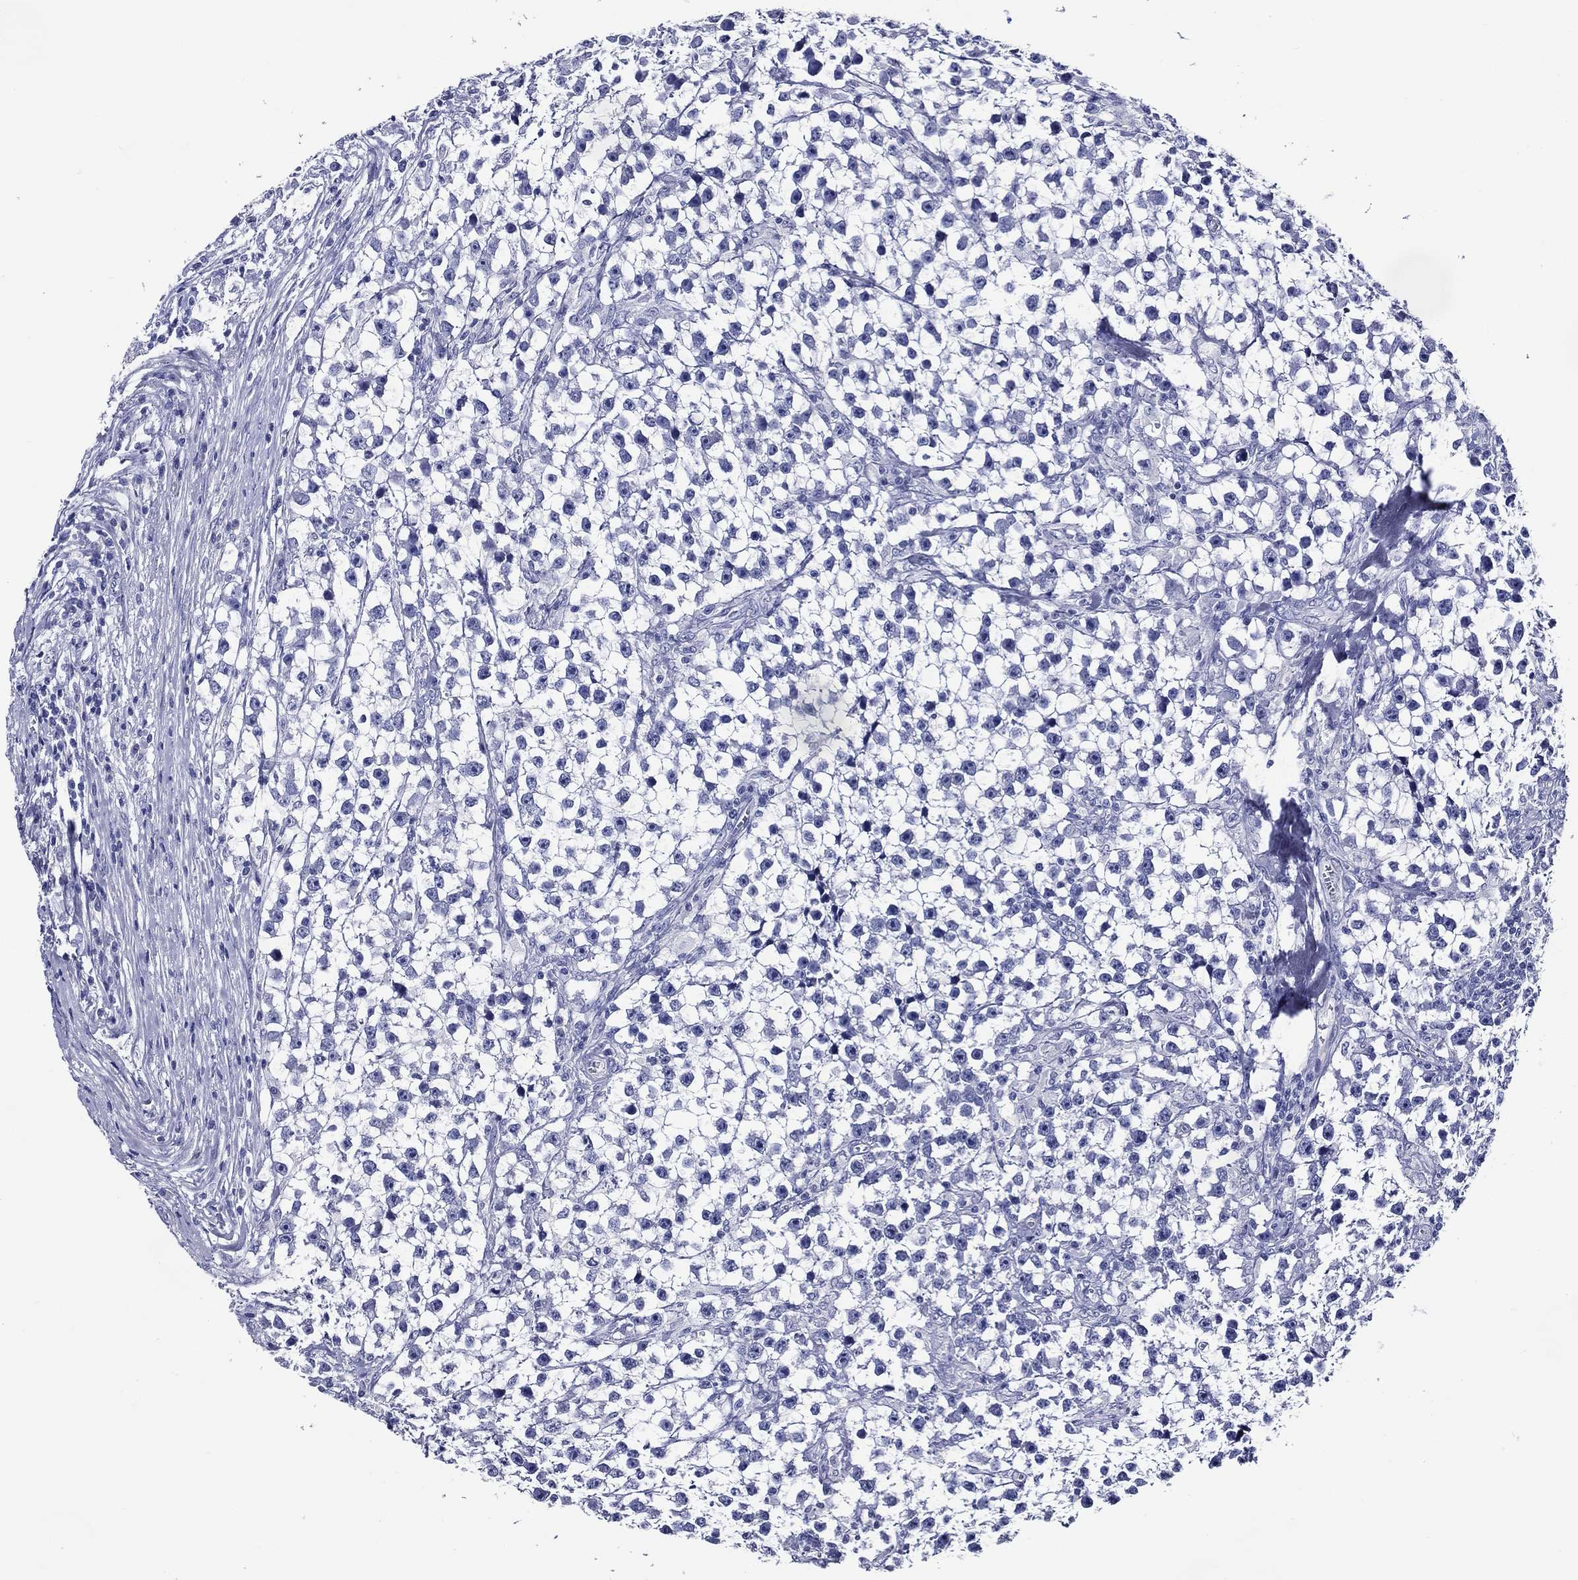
{"staining": {"intensity": "negative", "quantity": "none", "location": "none"}, "tissue": "testis cancer", "cell_type": "Tumor cells", "image_type": "cancer", "snomed": [{"axis": "morphology", "description": "Seminoma, NOS"}, {"axis": "topography", "description": "Testis"}], "caption": "Immunohistochemistry (IHC) micrograph of testis seminoma stained for a protein (brown), which displays no positivity in tumor cells.", "gene": "ACE2", "patient": {"sex": "male", "age": 59}}